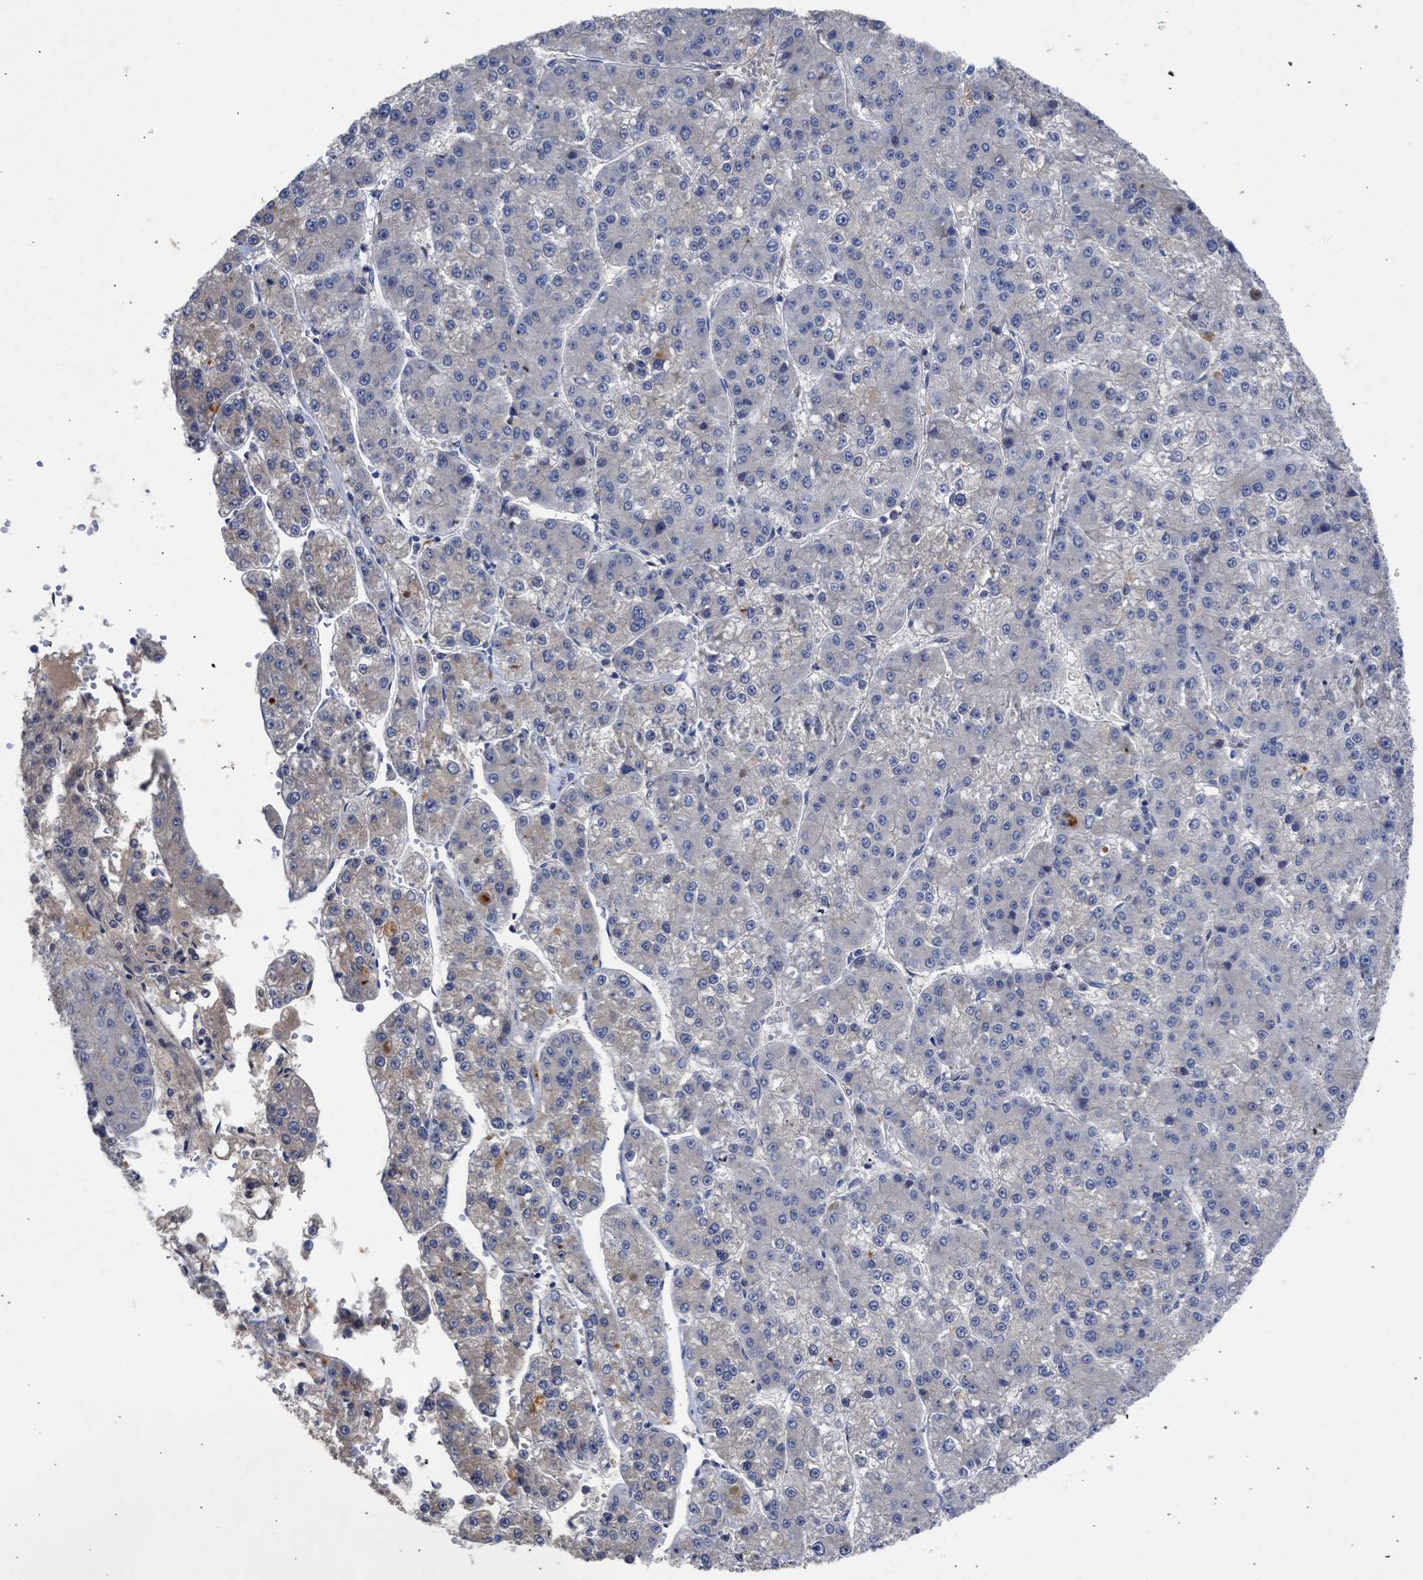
{"staining": {"intensity": "negative", "quantity": "none", "location": "none"}, "tissue": "liver cancer", "cell_type": "Tumor cells", "image_type": "cancer", "snomed": [{"axis": "morphology", "description": "Carcinoma, Hepatocellular, NOS"}, {"axis": "topography", "description": "Liver"}], "caption": "This is a photomicrograph of immunohistochemistry staining of hepatocellular carcinoma (liver), which shows no expression in tumor cells.", "gene": "ARHGEF4", "patient": {"sex": "female", "age": 73}}